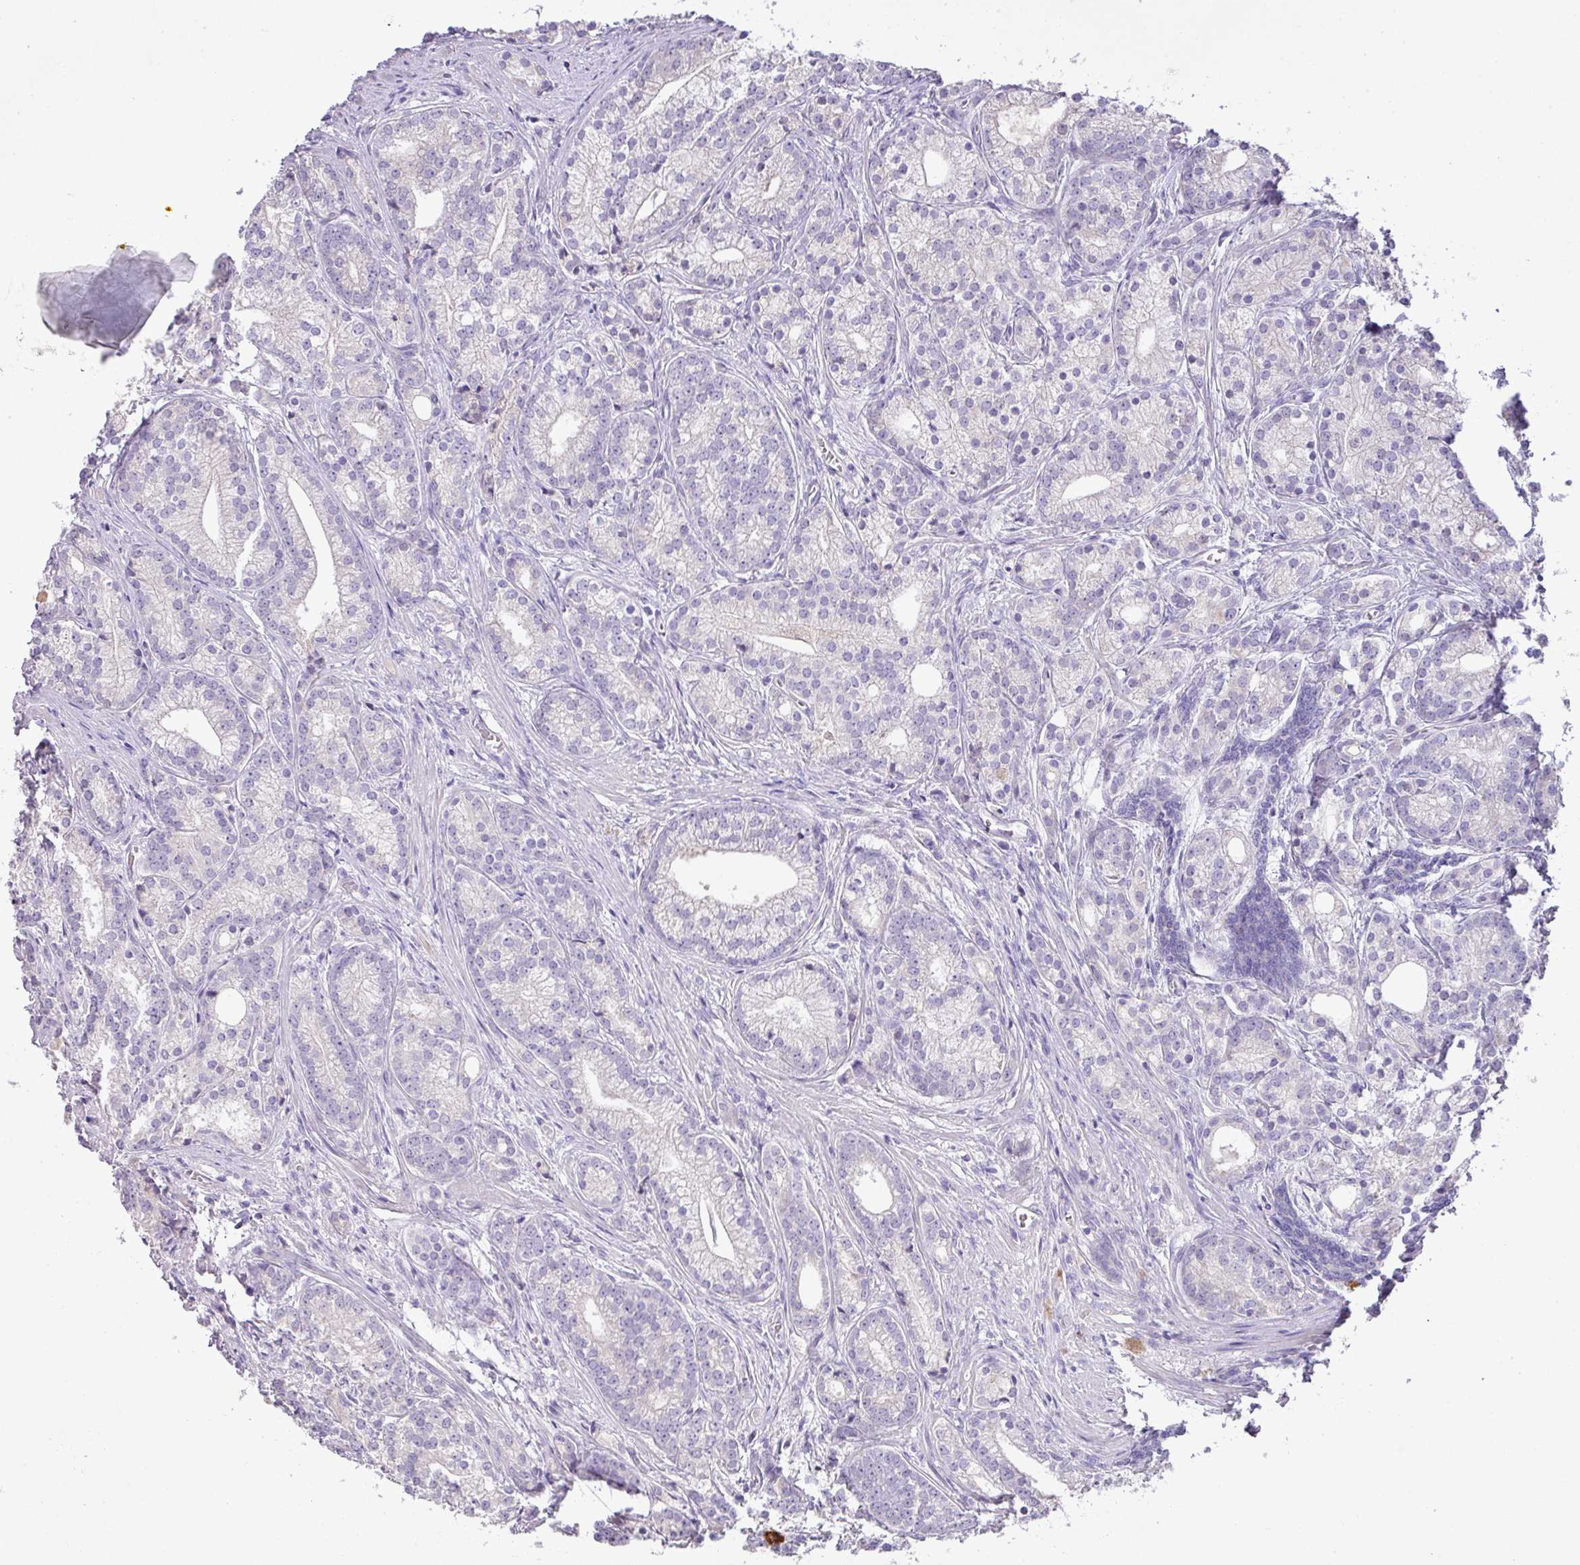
{"staining": {"intensity": "negative", "quantity": "none", "location": "none"}, "tissue": "prostate cancer", "cell_type": "Tumor cells", "image_type": "cancer", "snomed": [{"axis": "morphology", "description": "Adenocarcinoma, Low grade"}, {"axis": "topography", "description": "Prostate"}], "caption": "Photomicrograph shows no protein expression in tumor cells of prostate cancer (low-grade adenocarcinoma) tissue.", "gene": "OR6C6", "patient": {"sex": "male", "age": 71}}